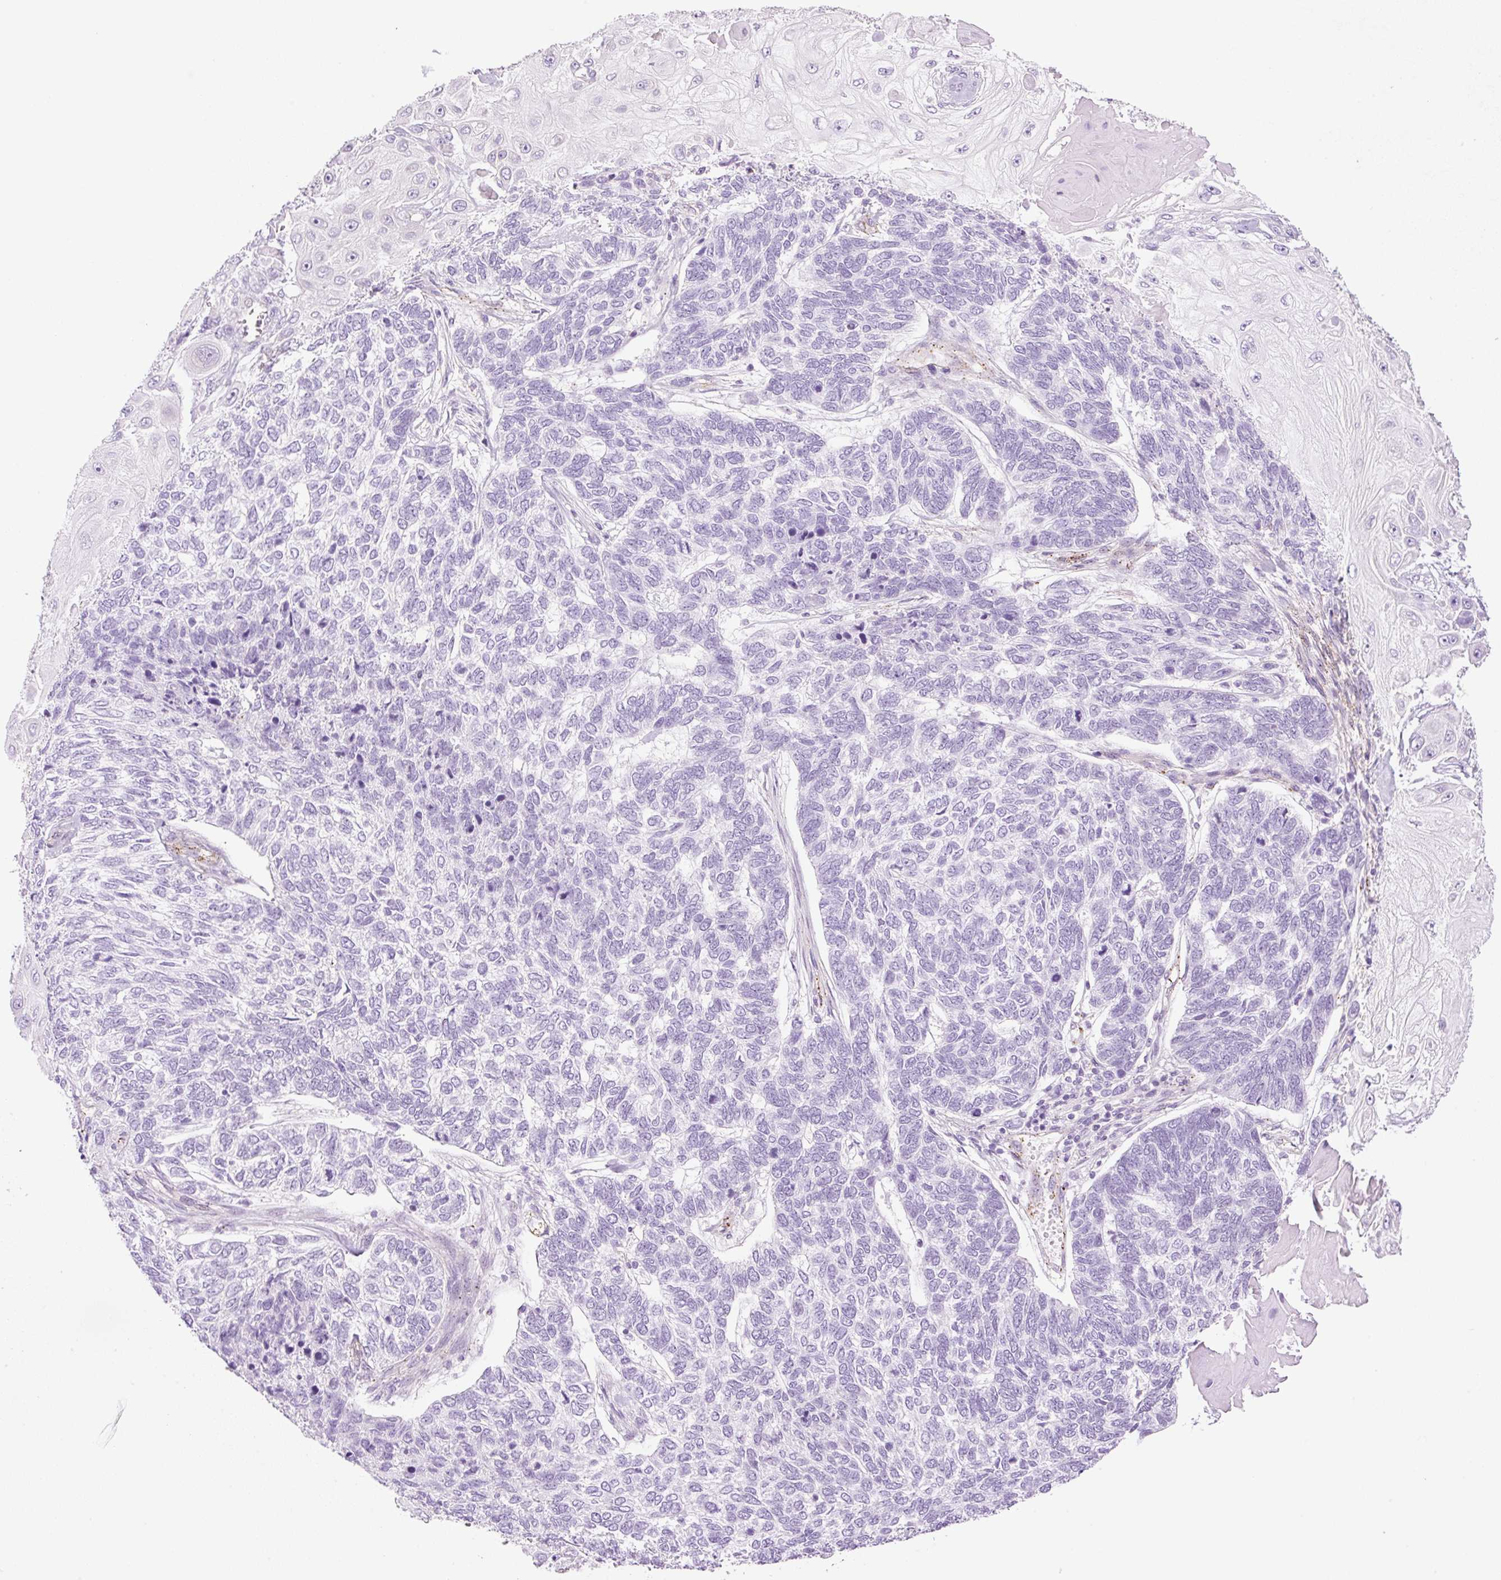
{"staining": {"intensity": "negative", "quantity": "none", "location": "none"}, "tissue": "skin cancer", "cell_type": "Tumor cells", "image_type": "cancer", "snomed": [{"axis": "morphology", "description": "Basal cell carcinoma"}, {"axis": "topography", "description": "Skin"}], "caption": "The immunohistochemistry histopathology image has no significant positivity in tumor cells of skin basal cell carcinoma tissue.", "gene": "EHD3", "patient": {"sex": "female", "age": 65}}